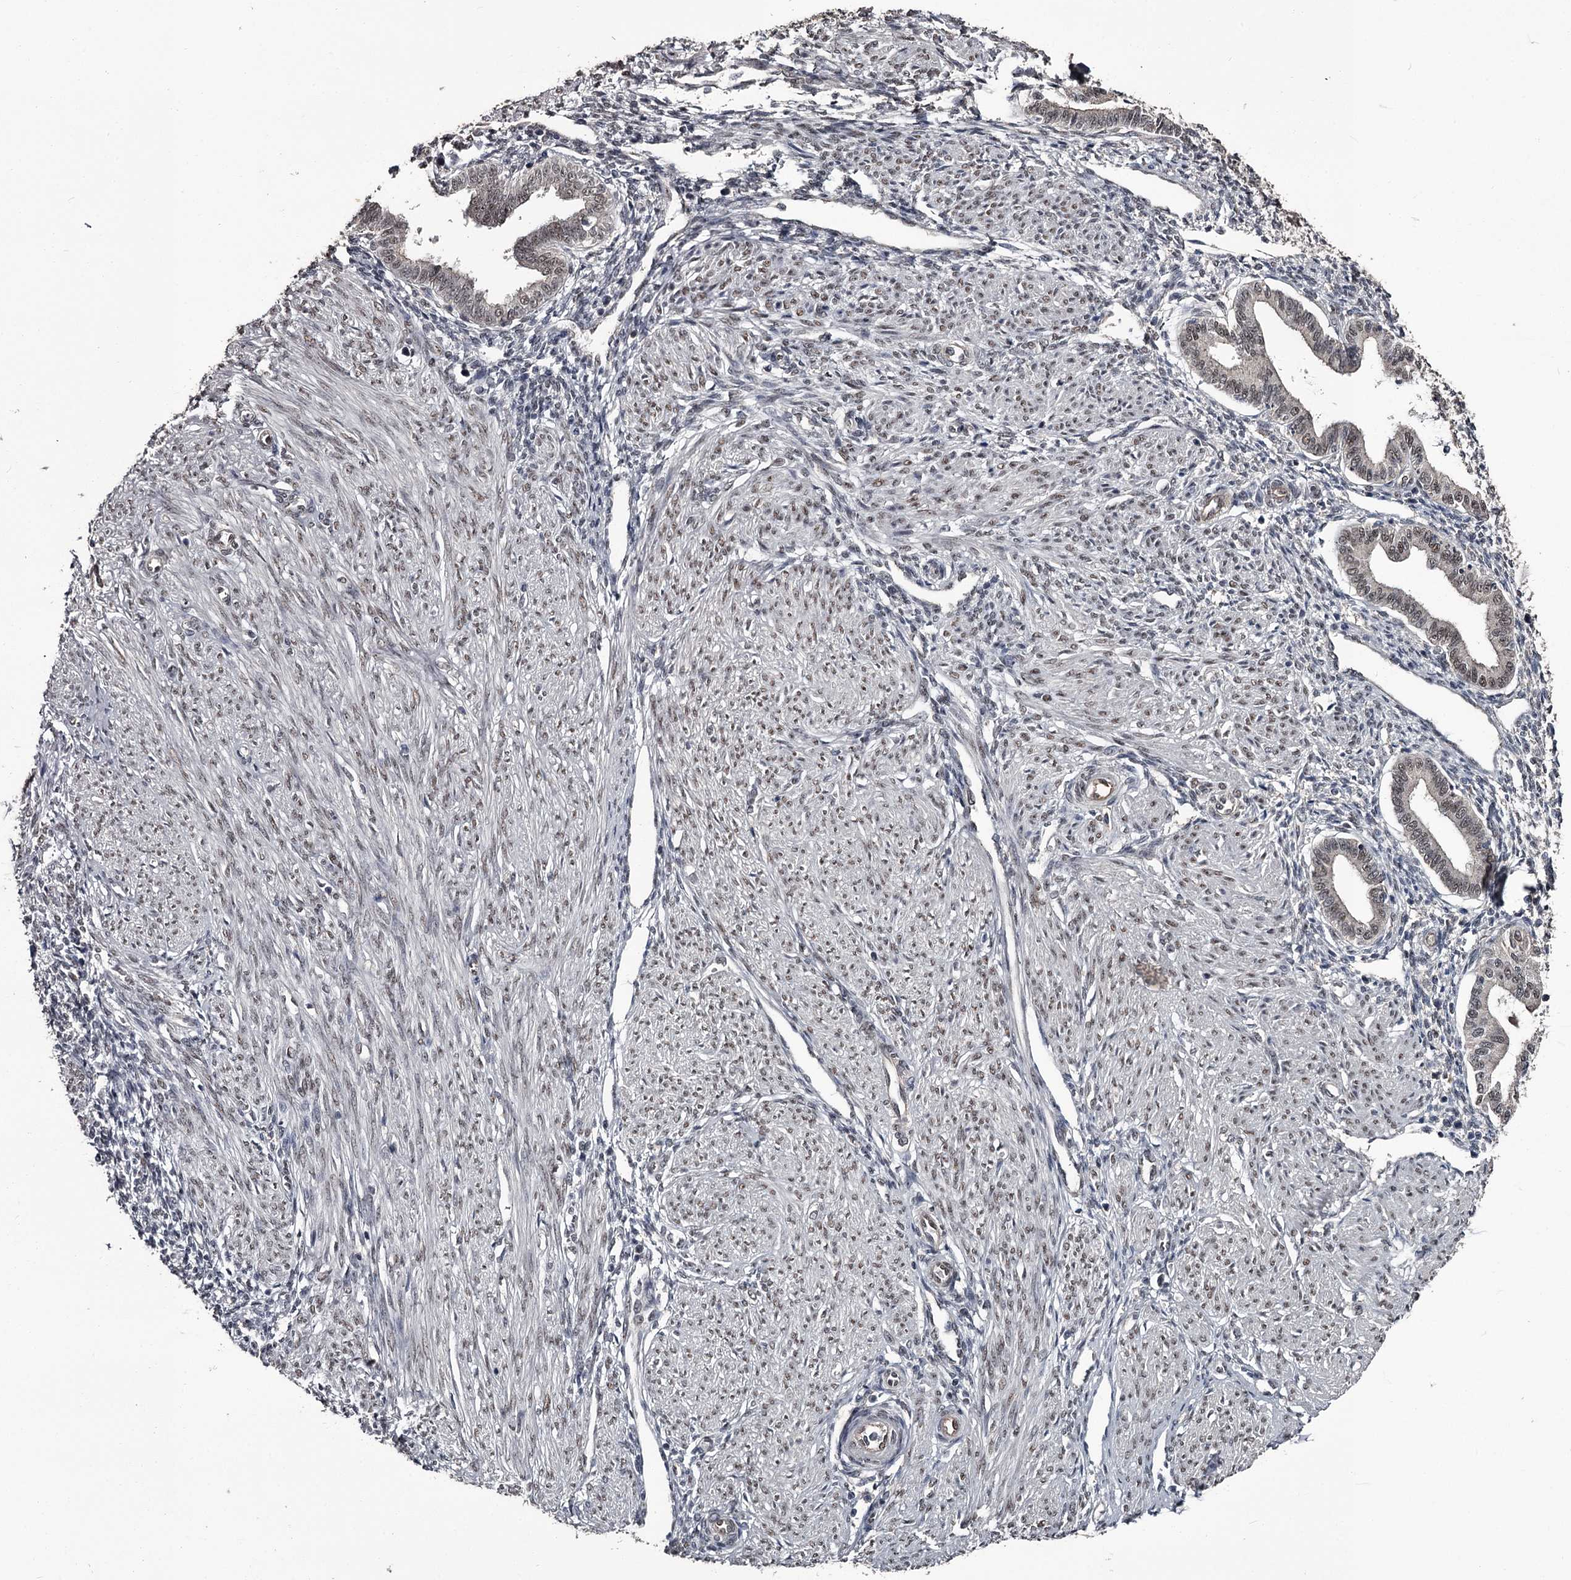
{"staining": {"intensity": "moderate", "quantity": "<25%", "location": "nuclear"}, "tissue": "endometrium", "cell_type": "Cells in endometrial stroma", "image_type": "normal", "snomed": [{"axis": "morphology", "description": "Normal tissue, NOS"}, {"axis": "topography", "description": "Endometrium"}], "caption": "About <25% of cells in endometrial stroma in benign endometrium exhibit moderate nuclear protein positivity as visualized by brown immunohistochemical staining.", "gene": "PRPF40B", "patient": {"sex": "female", "age": 53}}